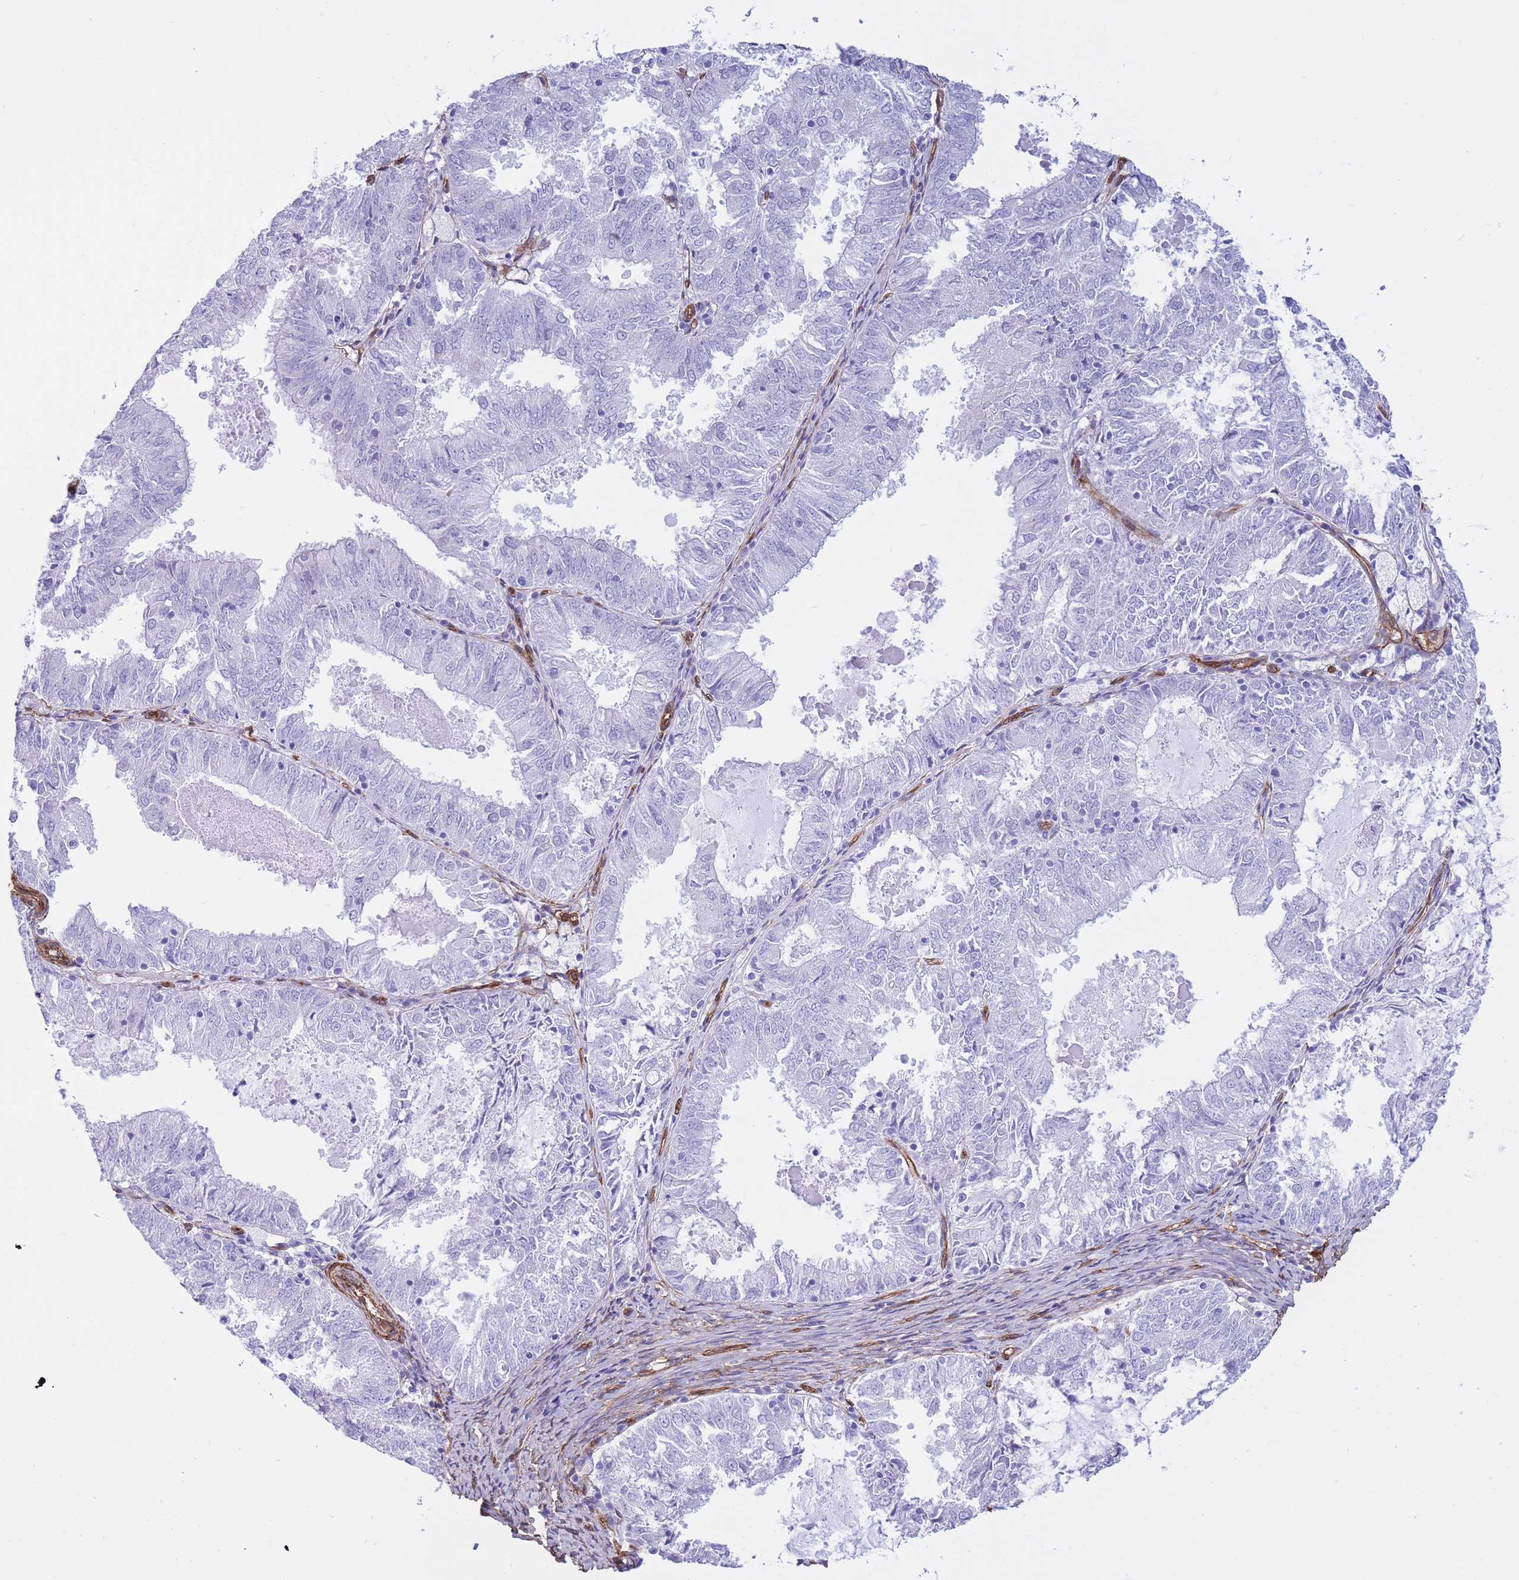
{"staining": {"intensity": "negative", "quantity": "none", "location": "none"}, "tissue": "endometrial cancer", "cell_type": "Tumor cells", "image_type": "cancer", "snomed": [{"axis": "morphology", "description": "Adenocarcinoma, NOS"}, {"axis": "topography", "description": "Endometrium"}], "caption": "This histopathology image is of endometrial cancer stained with immunohistochemistry (IHC) to label a protein in brown with the nuclei are counter-stained blue. There is no staining in tumor cells. (DAB (3,3'-diaminobenzidine) immunohistochemistry (IHC), high magnification).", "gene": "CAVIN1", "patient": {"sex": "female", "age": 57}}